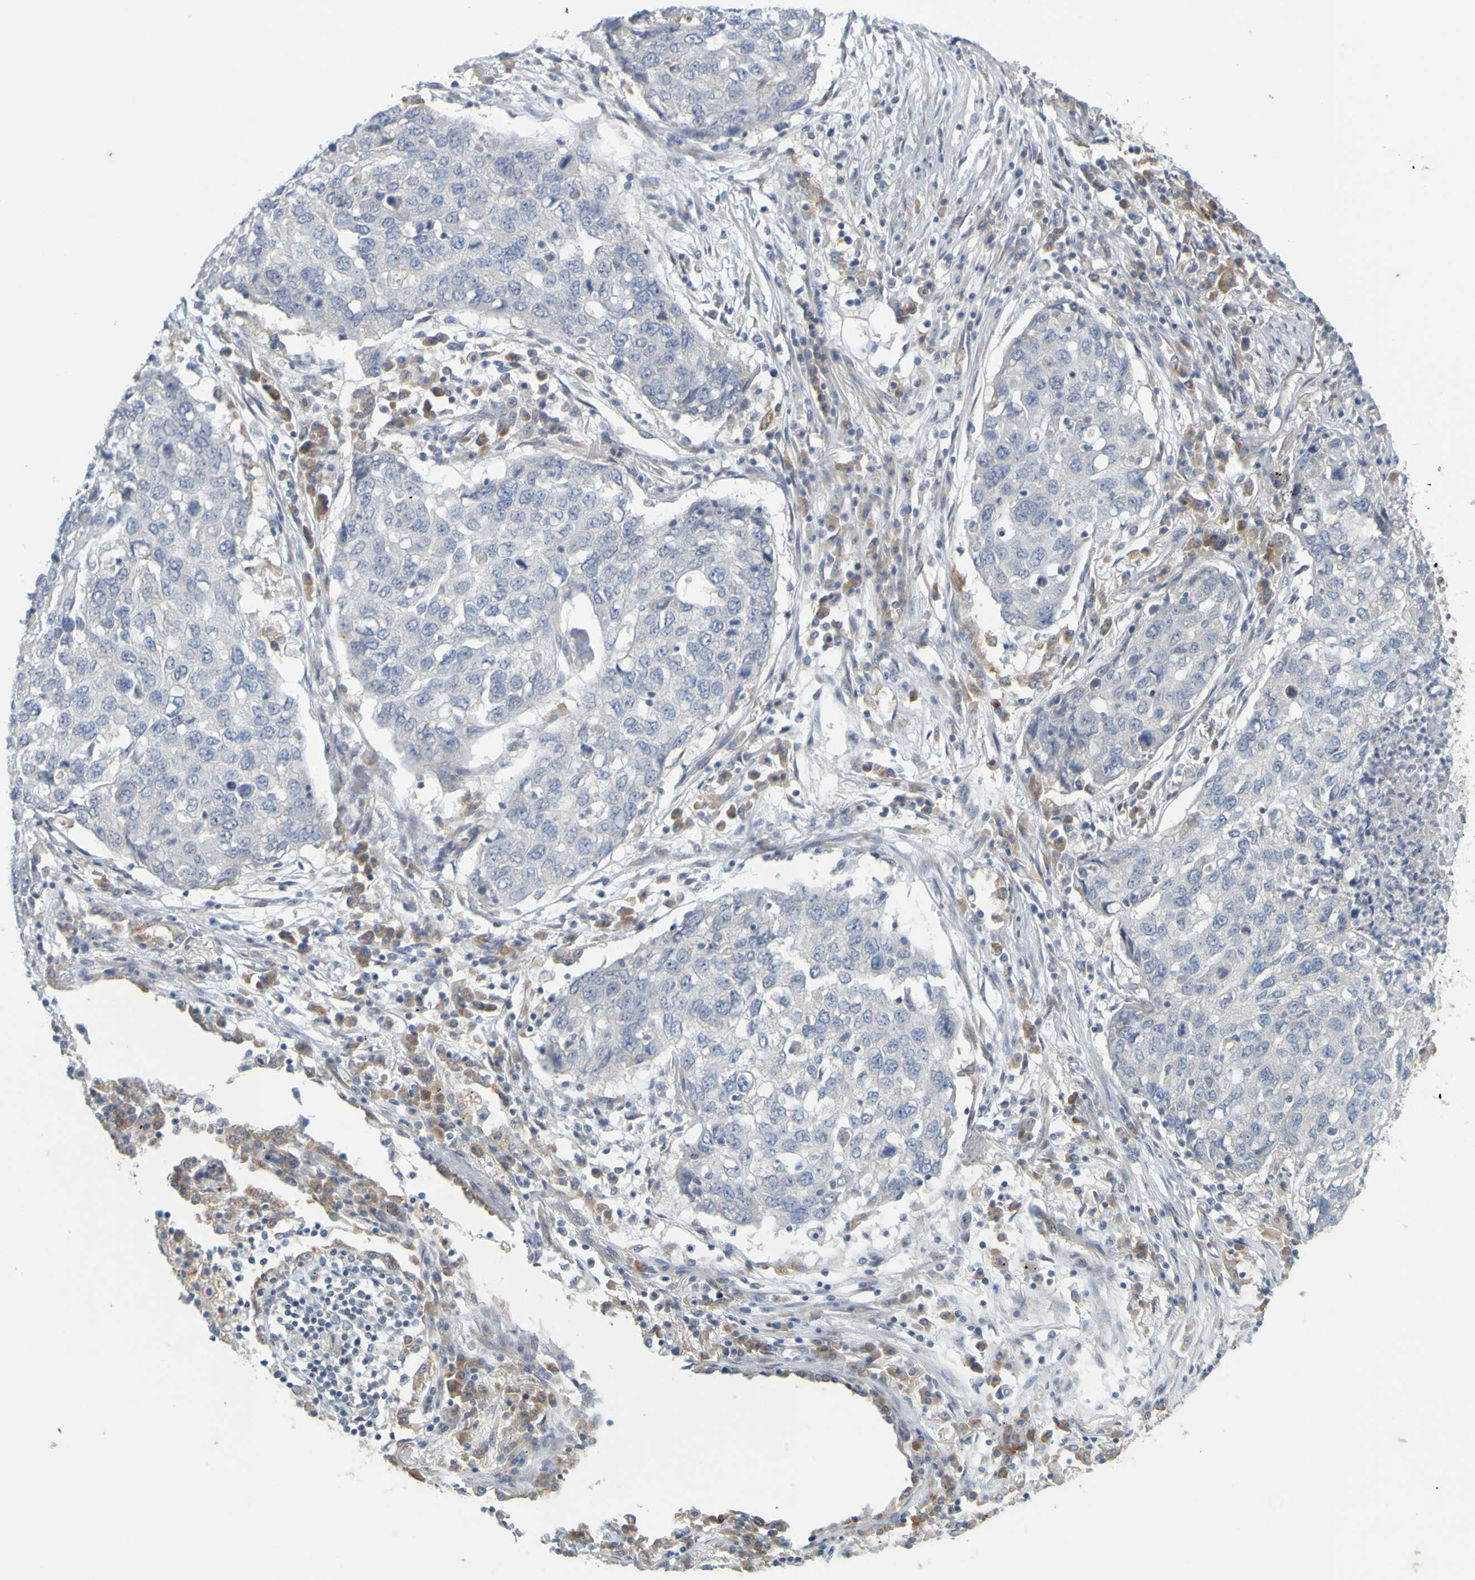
{"staining": {"intensity": "negative", "quantity": "none", "location": "none"}, "tissue": "lung cancer", "cell_type": "Tumor cells", "image_type": "cancer", "snomed": [{"axis": "morphology", "description": "Squamous cell carcinoma, NOS"}, {"axis": "topography", "description": "Lung"}], "caption": "IHC micrograph of human lung cancer (squamous cell carcinoma) stained for a protein (brown), which reveals no positivity in tumor cells. (Immunohistochemistry, brightfield microscopy, high magnification).", "gene": "MOGS", "patient": {"sex": "female", "age": 63}}